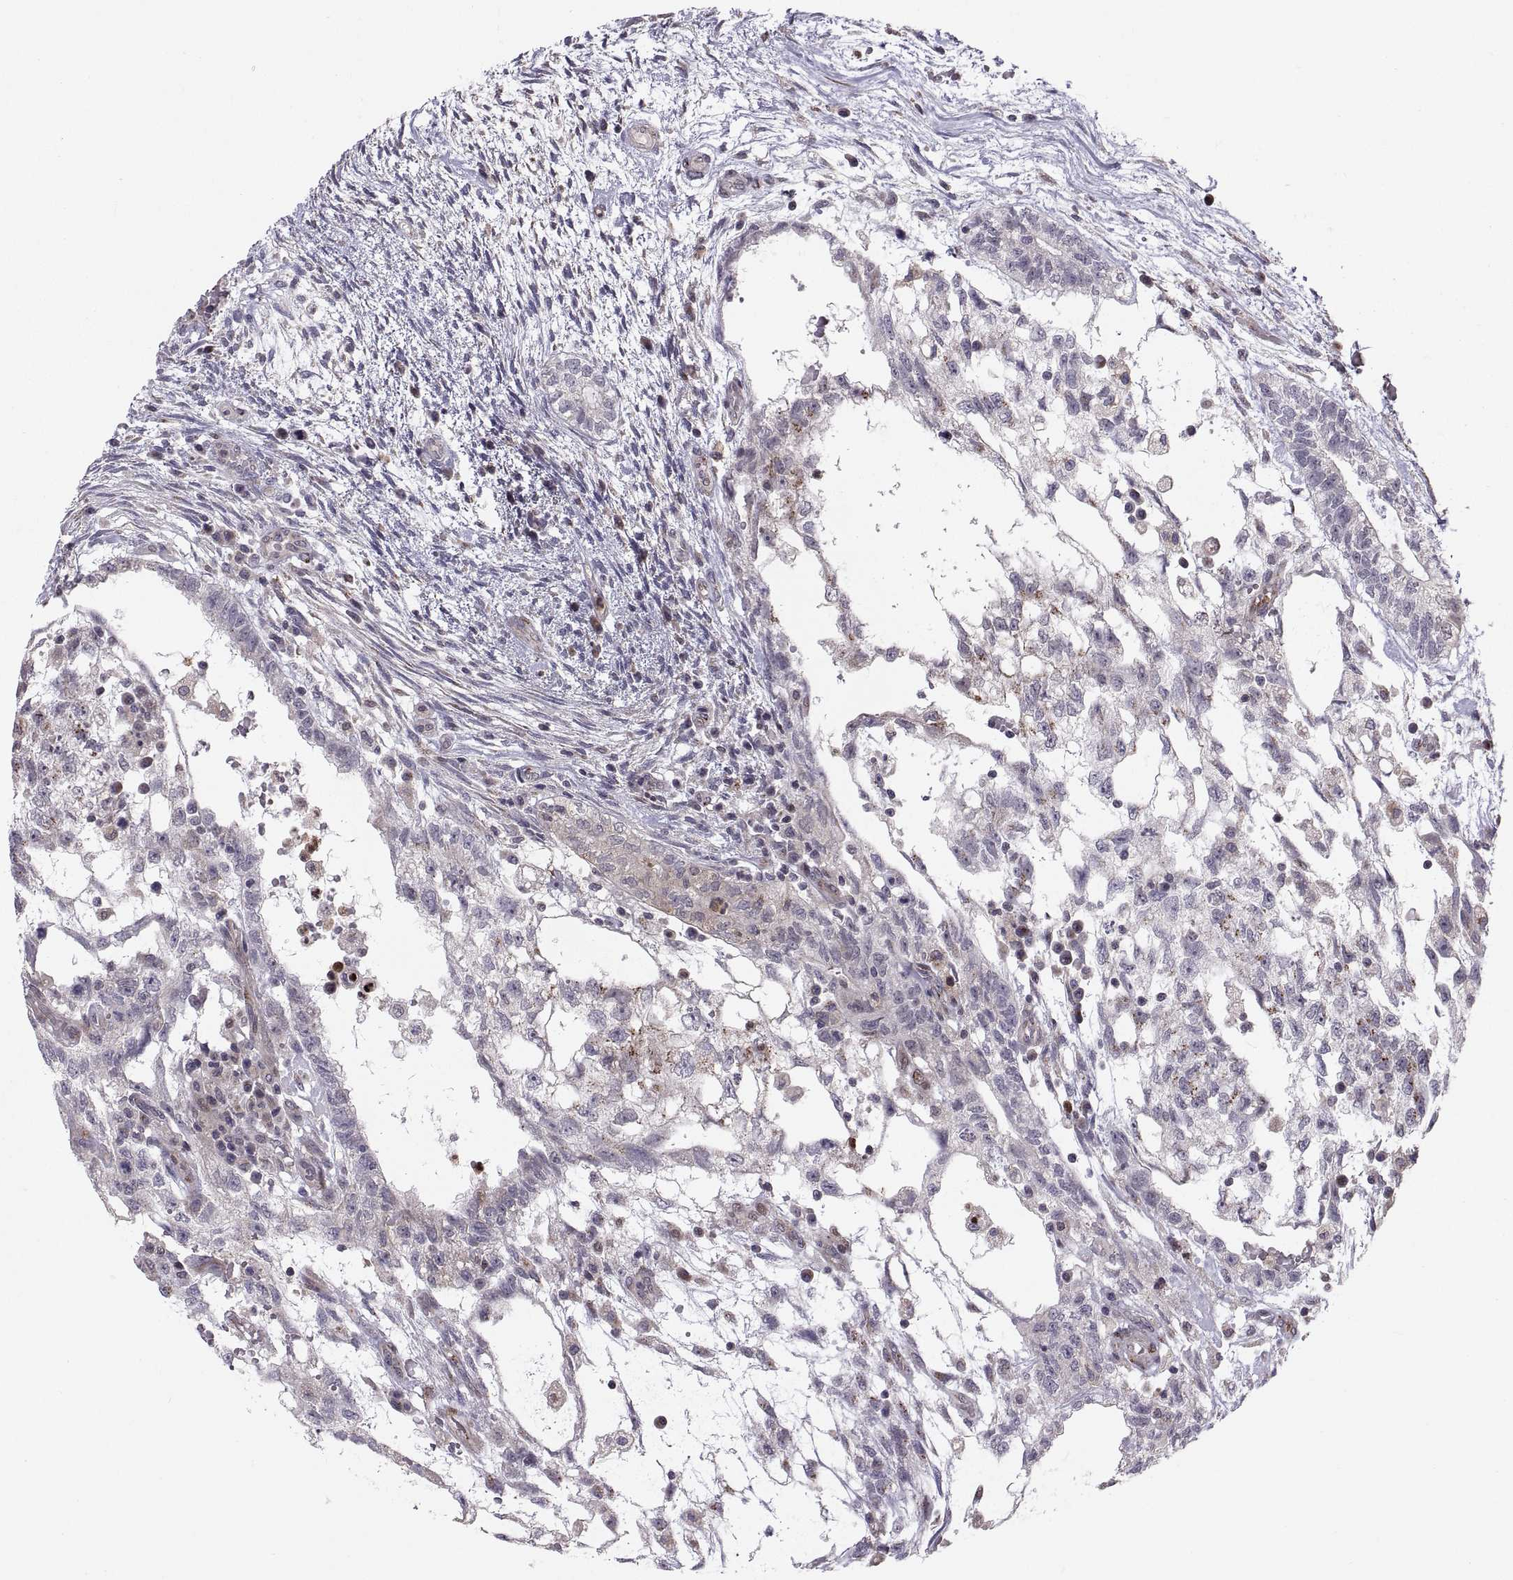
{"staining": {"intensity": "negative", "quantity": "none", "location": "none"}, "tissue": "testis cancer", "cell_type": "Tumor cells", "image_type": "cancer", "snomed": [{"axis": "morphology", "description": "Normal tissue, NOS"}, {"axis": "morphology", "description": "Carcinoma, Embryonal, NOS"}, {"axis": "topography", "description": "Testis"}, {"axis": "topography", "description": "Epididymis"}], "caption": "Human testis embryonal carcinoma stained for a protein using immunohistochemistry (IHC) demonstrates no staining in tumor cells.", "gene": "TESC", "patient": {"sex": "male", "age": 32}}